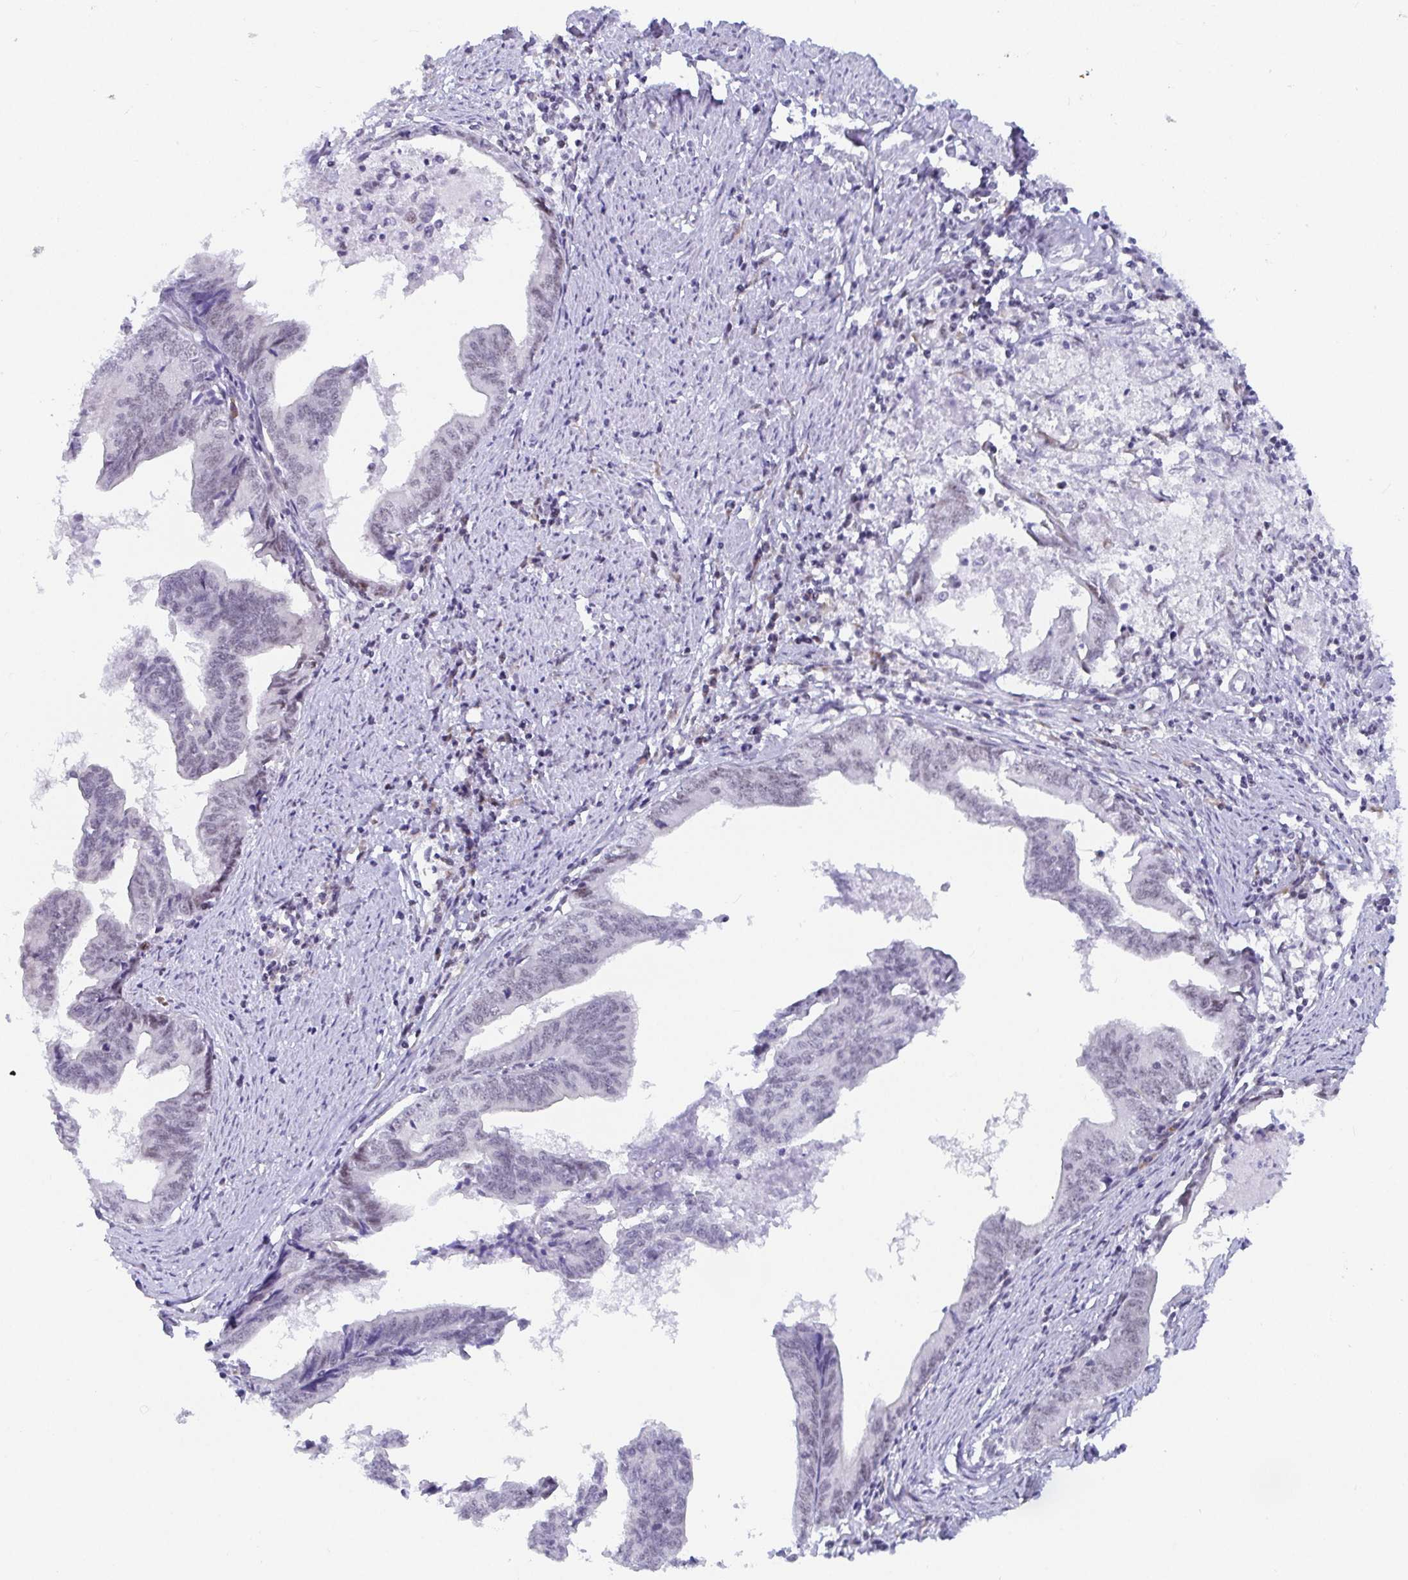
{"staining": {"intensity": "negative", "quantity": "none", "location": "none"}, "tissue": "endometrial cancer", "cell_type": "Tumor cells", "image_type": "cancer", "snomed": [{"axis": "morphology", "description": "Adenocarcinoma, NOS"}, {"axis": "topography", "description": "Endometrium"}], "caption": "A histopathology image of human endometrial cancer (adenocarcinoma) is negative for staining in tumor cells. (DAB immunohistochemistry (IHC) visualized using brightfield microscopy, high magnification).", "gene": "WDR72", "patient": {"sex": "female", "age": 65}}